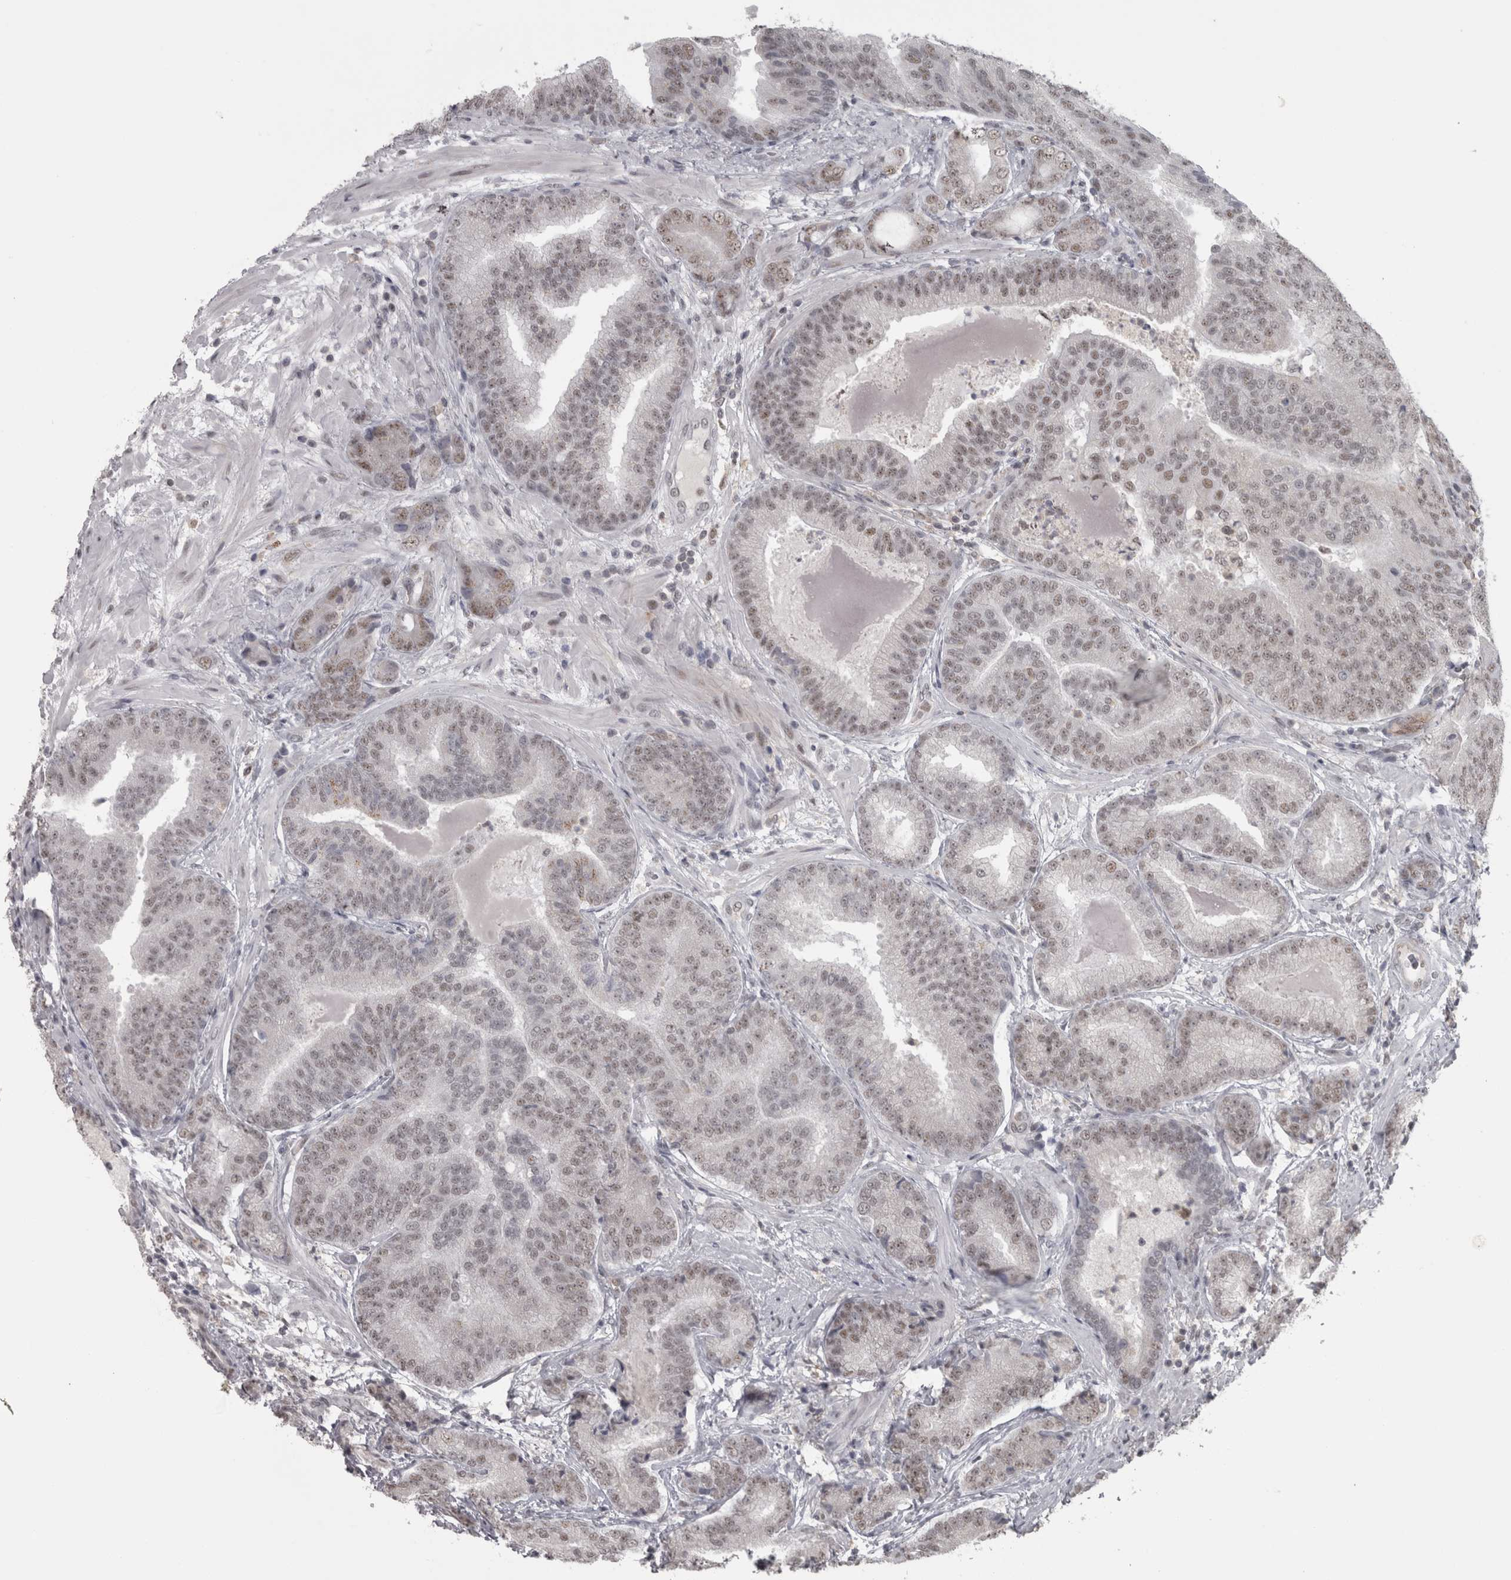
{"staining": {"intensity": "weak", "quantity": "25%-75%", "location": "nuclear"}, "tissue": "prostate cancer", "cell_type": "Tumor cells", "image_type": "cancer", "snomed": [{"axis": "morphology", "description": "Adenocarcinoma, High grade"}, {"axis": "topography", "description": "Prostate"}], "caption": "This is a micrograph of IHC staining of prostate adenocarcinoma (high-grade), which shows weak expression in the nuclear of tumor cells.", "gene": "MICU3", "patient": {"sex": "male", "age": 55}}